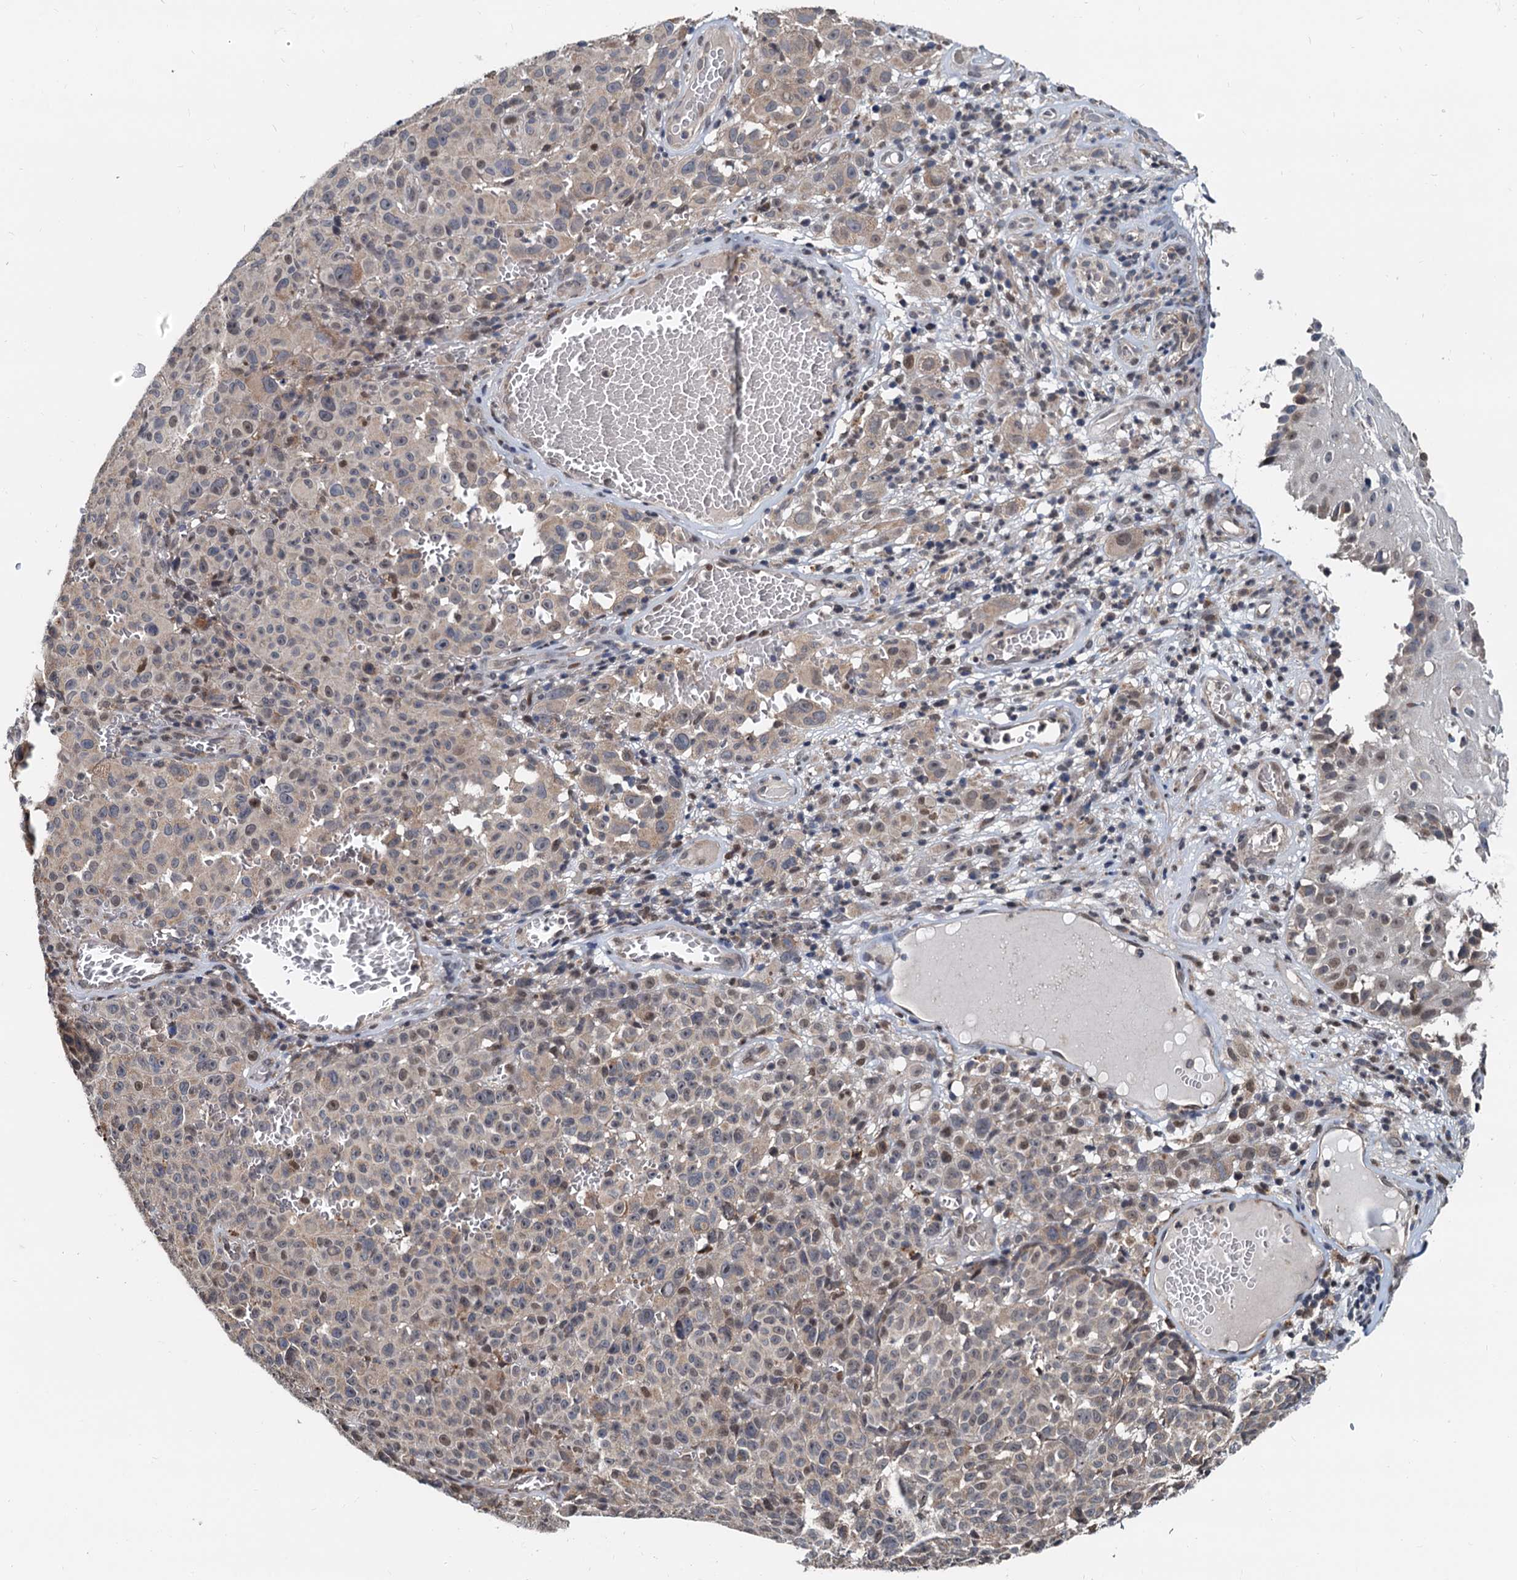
{"staining": {"intensity": "weak", "quantity": "25%-75%", "location": "cytoplasmic/membranous"}, "tissue": "melanoma", "cell_type": "Tumor cells", "image_type": "cancer", "snomed": [{"axis": "morphology", "description": "Malignant melanoma, NOS"}, {"axis": "topography", "description": "Skin"}], "caption": "A histopathology image showing weak cytoplasmic/membranous staining in approximately 25%-75% of tumor cells in malignant melanoma, as visualized by brown immunohistochemical staining.", "gene": "MCMBP", "patient": {"sex": "female", "age": 82}}